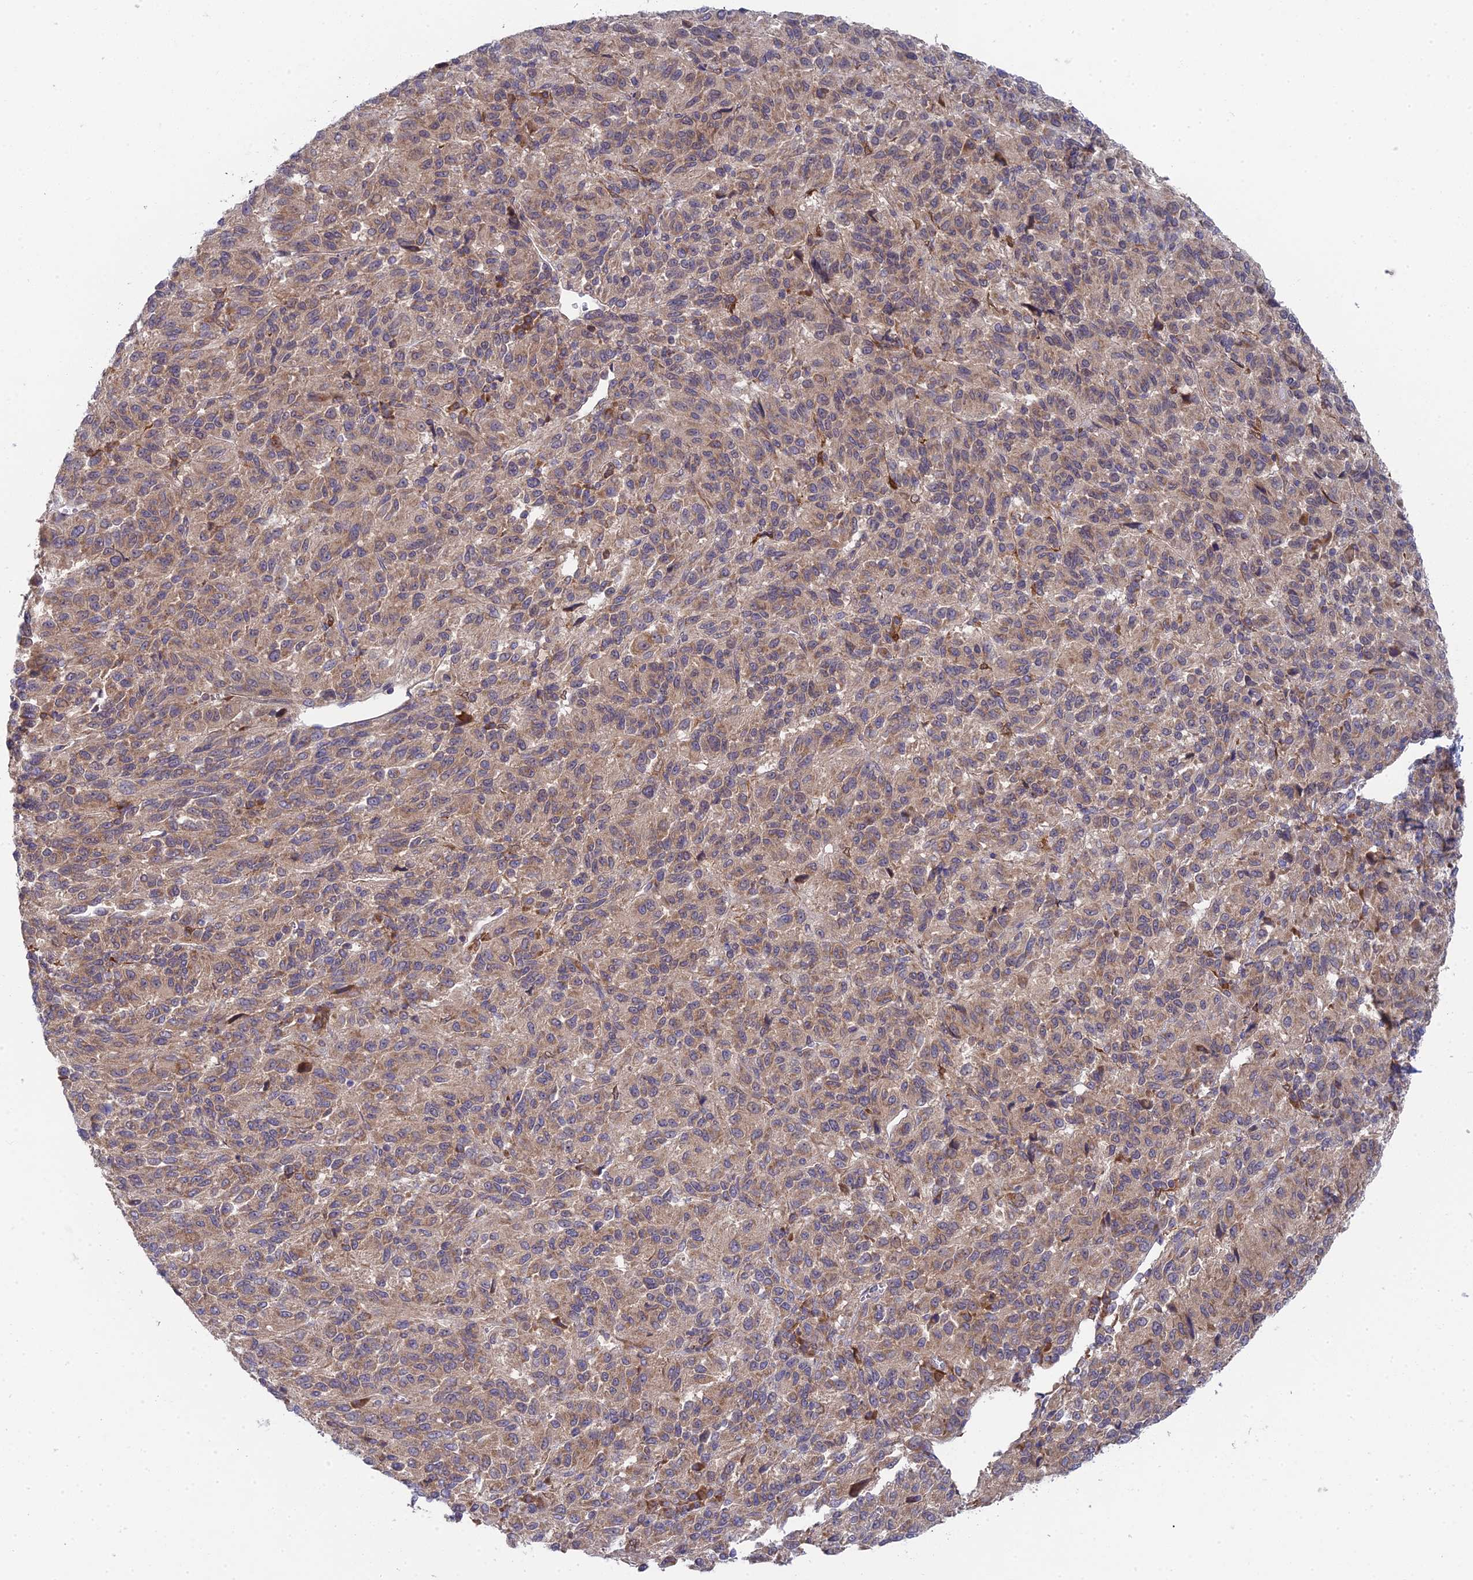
{"staining": {"intensity": "weak", "quantity": ">75%", "location": "cytoplasmic/membranous"}, "tissue": "melanoma", "cell_type": "Tumor cells", "image_type": "cancer", "snomed": [{"axis": "morphology", "description": "Malignant melanoma, Metastatic site"}, {"axis": "topography", "description": "Lung"}], "caption": "DAB immunohistochemical staining of malignant melanoma (metastatic site) demonstrates weak cytoplasmic/membranous protein staining in approximately >75% of tumor cells.", "gene": "INCA1", "patient": {"sex": "male", "age": 64}}